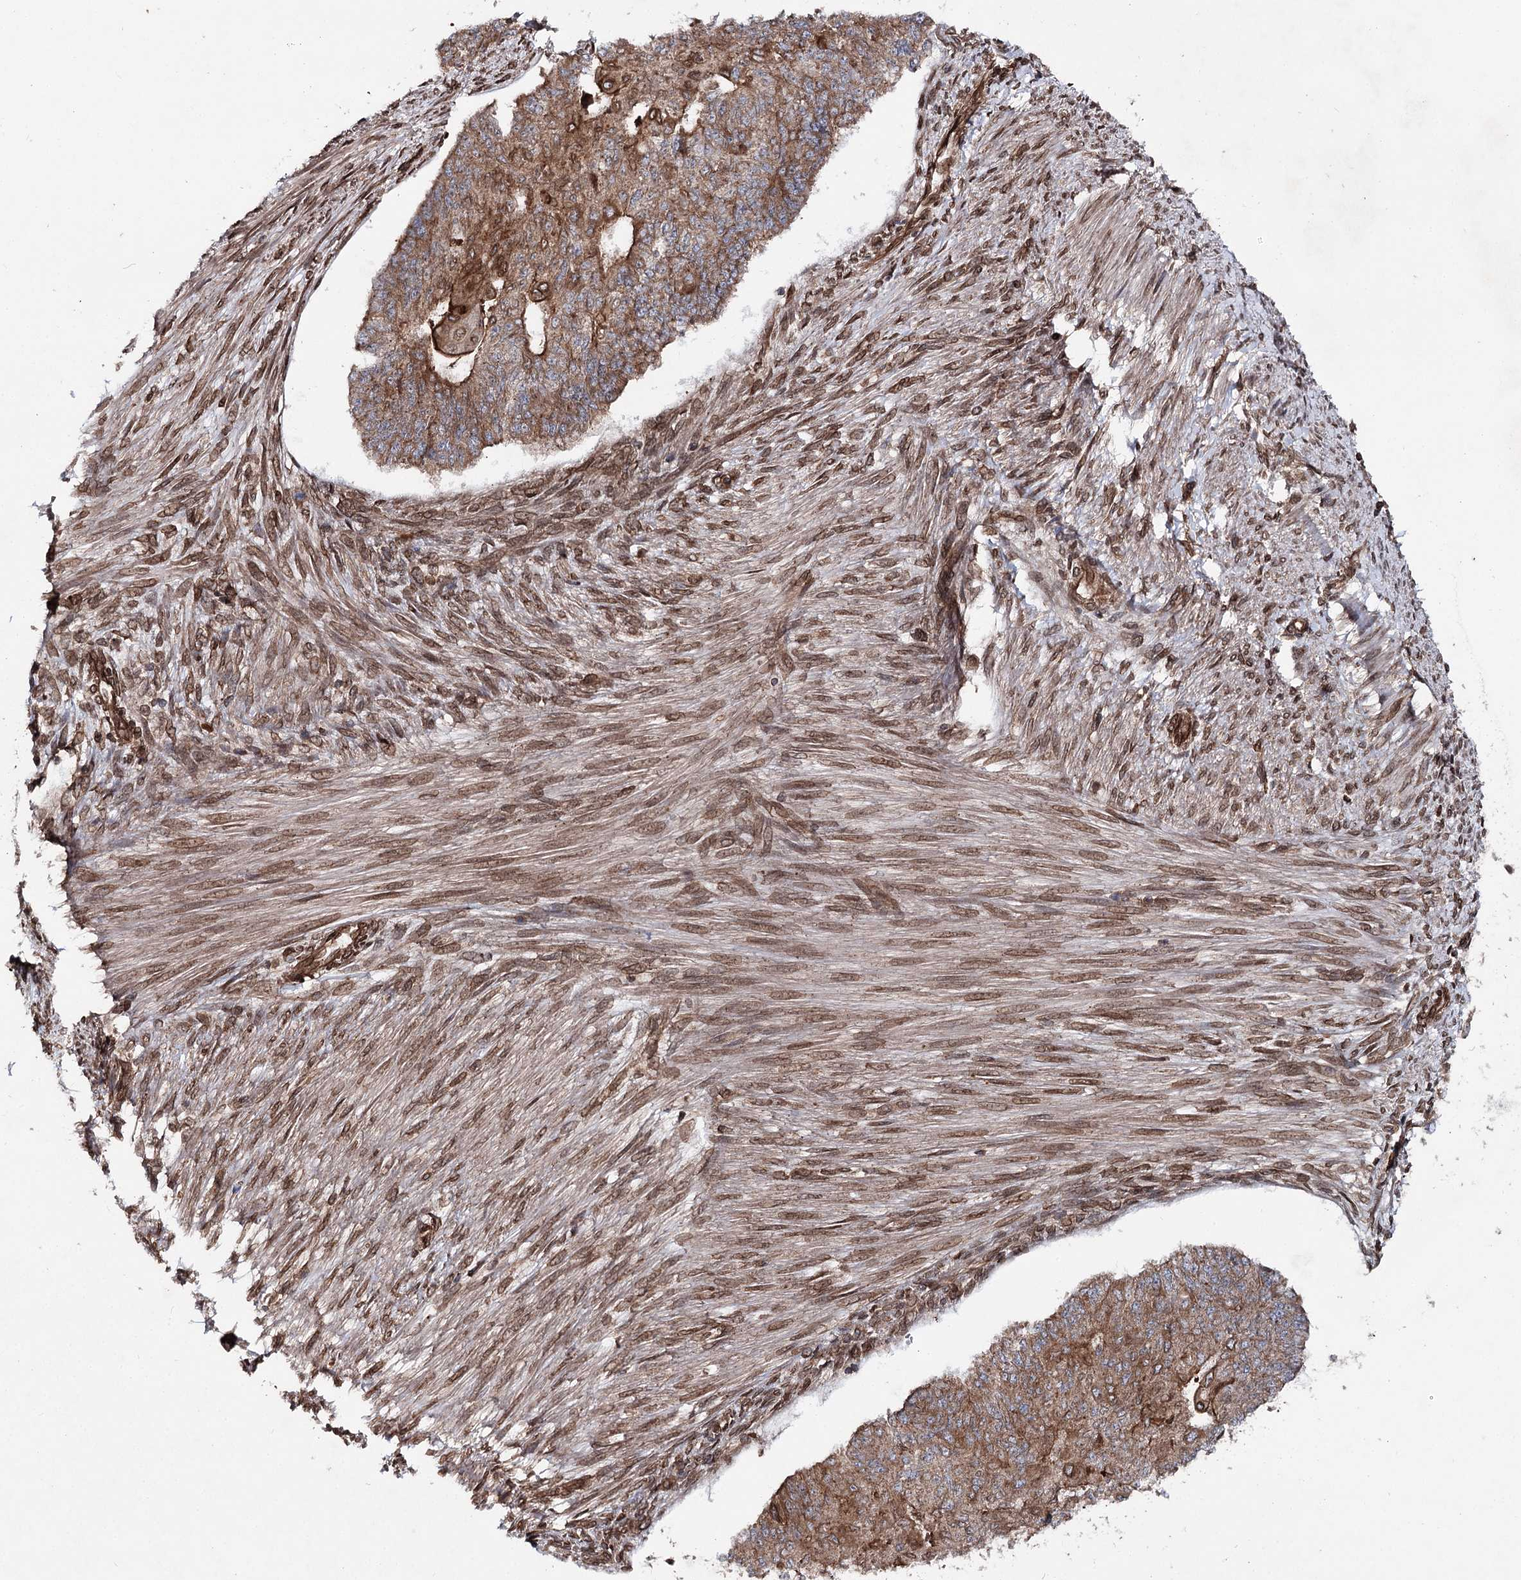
{"staining": {"intensity": "moderate", "quantity": ">75%", "location": "cytoplasmic/membranous"}, "tissue": "endometrial cancer", "cell_type": "Tumor cells", "image_type": "cancer", "snomed": [{"axis": "morphology", "description": "Adenocarcinoma, NOS"}, {"axis": "topography", "description": "Endometrium"}], "caption": "Protein staining exhibits moderate cytoplasmic/membranous staining in about >75% of tumor cells in adenocarcinoma (endometrial).", "gene": "FGFR1OP2", "patient": {"sex": "female", "age": 32}}